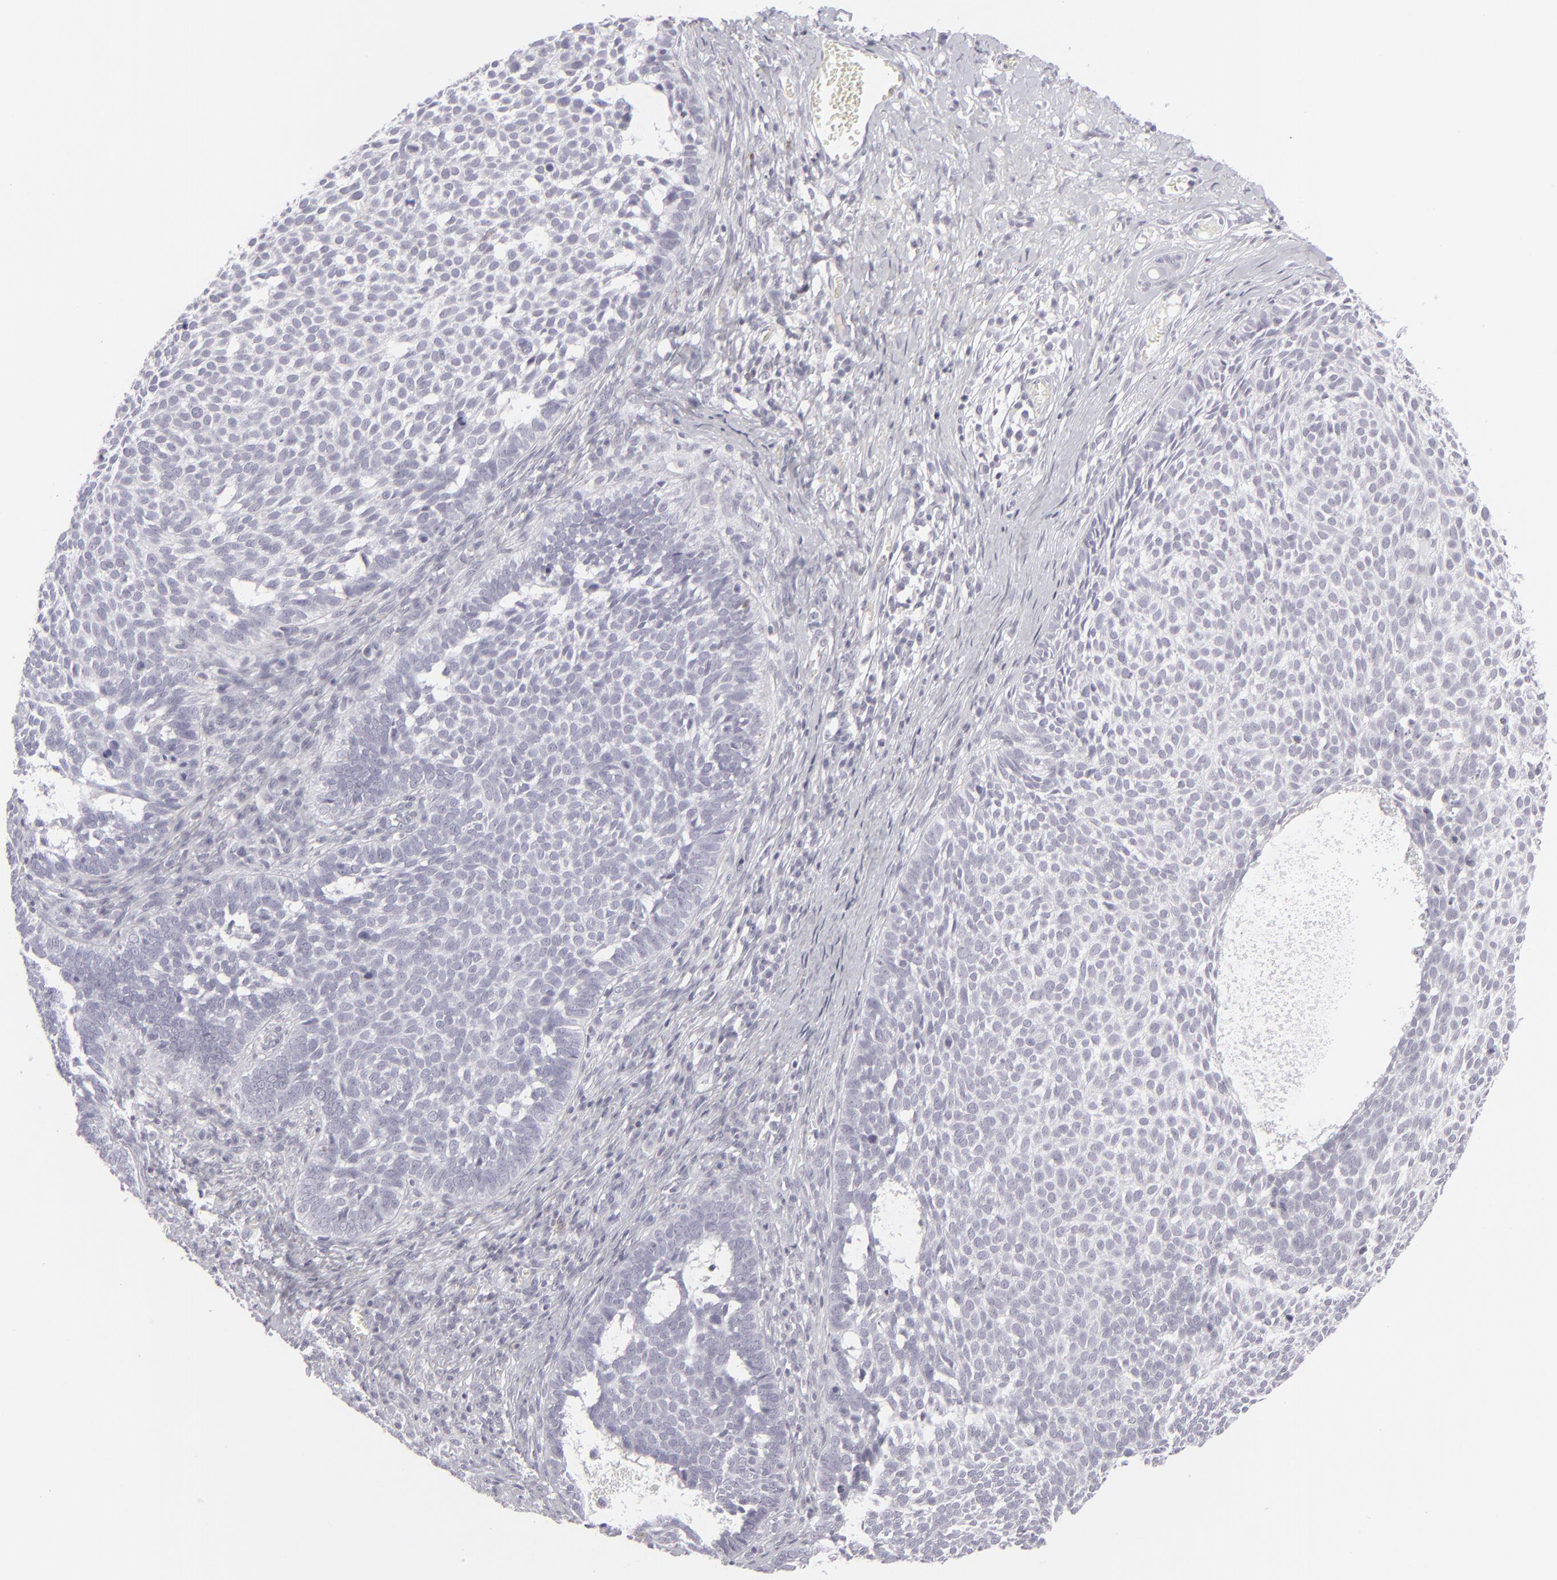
{"staining": {"intensity": "negative", "quantity": "none", "location": "none"}, "tissue": "skin cancer", "cell_type": "Tumor cells", "image_type": "cancer", "snomed": [{"axis": "morphology", "description": "Basal cell carcinoma"}, {"axis": "topography", "description": "Skin"}], "caption": "Tumor cells show no significant protein staining in skin cancer (basal cell carcinoma).", "gene": "CD7", "patient": {"sex": "male", "age": 63}}